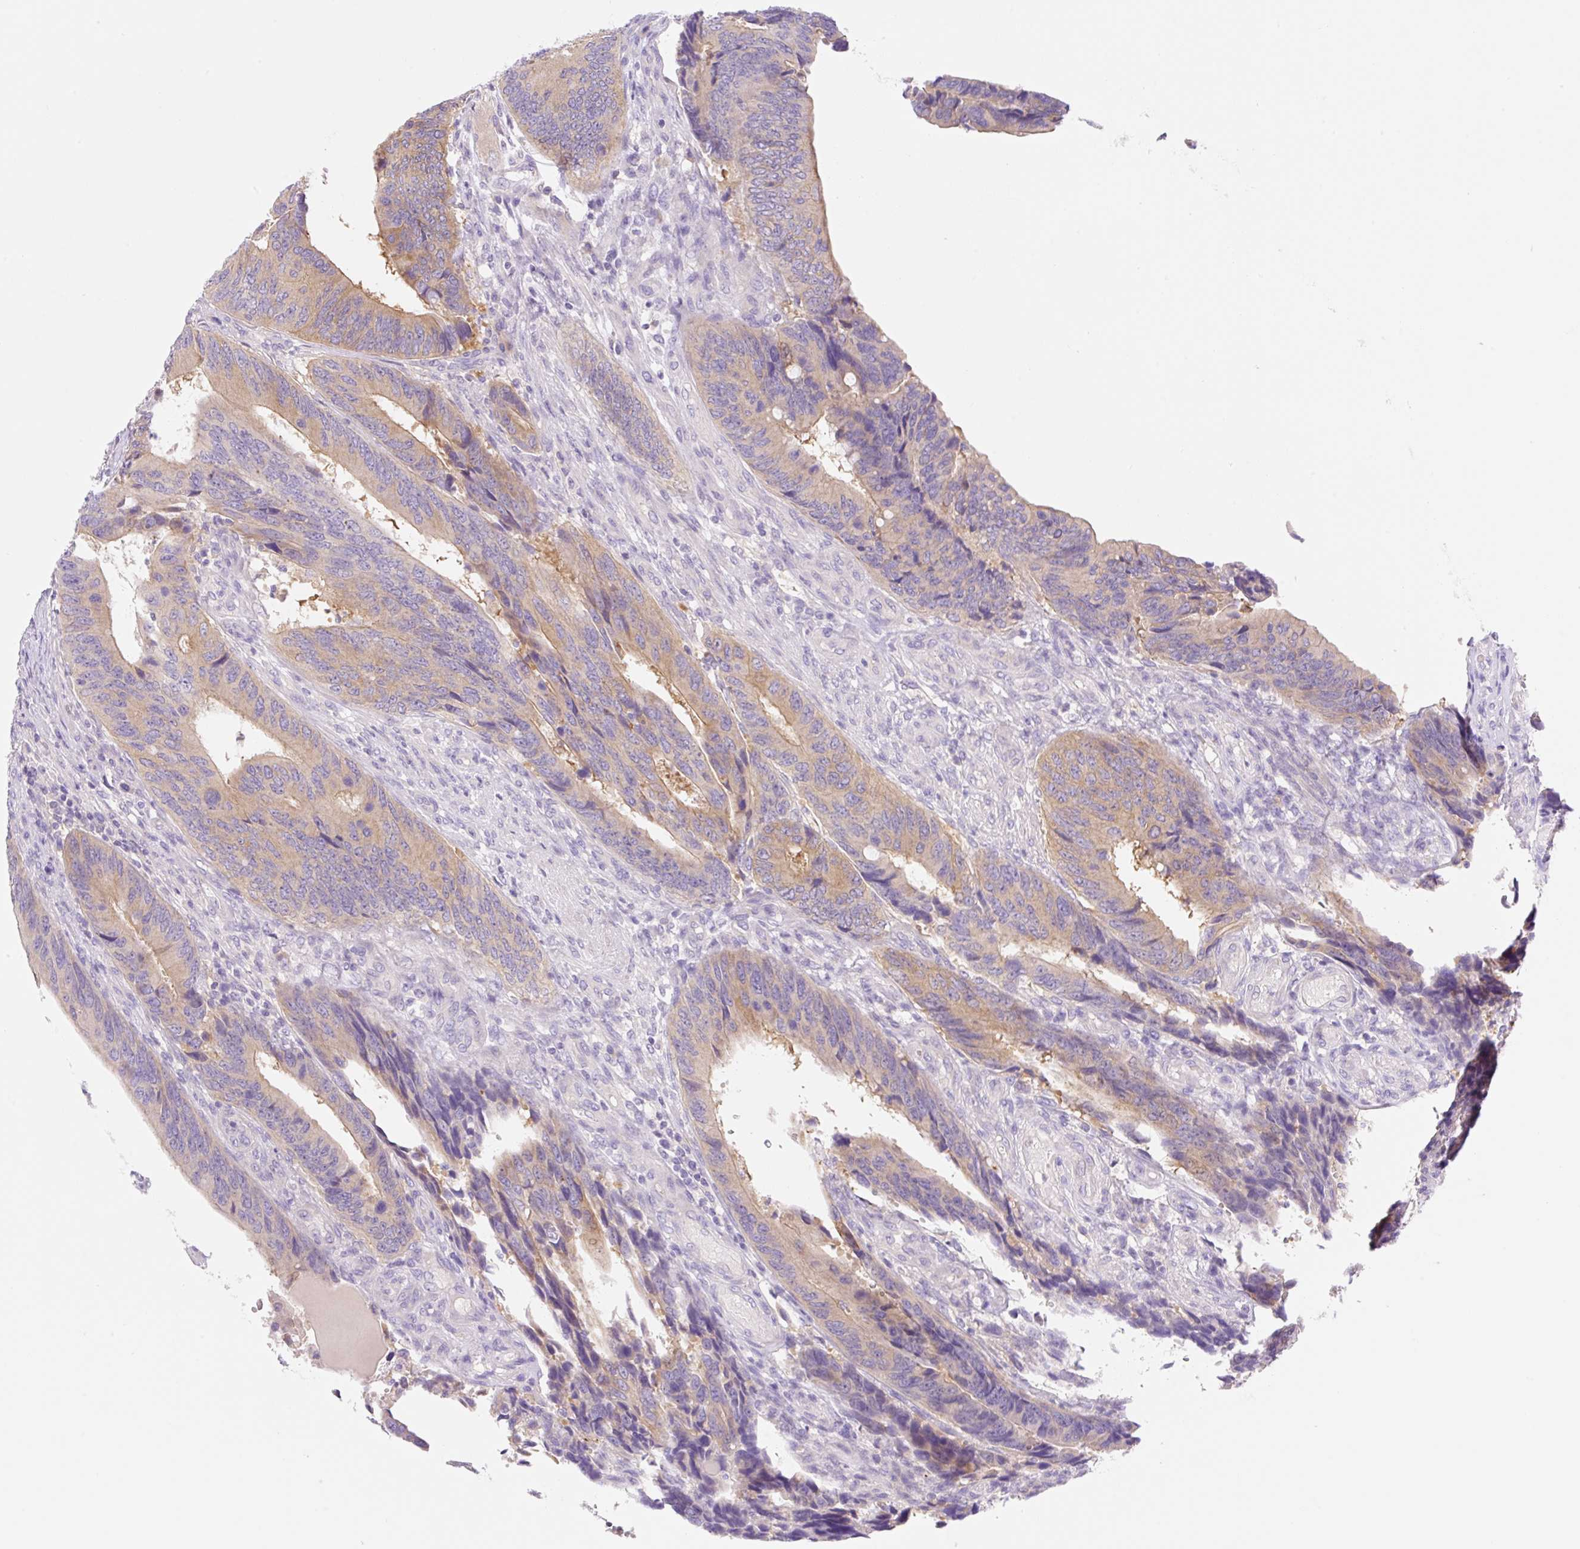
{"staining": {"intensity": "moderate", "quantity": ">75%", "location": "cytoplasmic/membranous"}, "tissue": "colorectal cancer", "cell_type": "Tumor cells", "image_type": "cancer", "snomed": [{"axis": "morphology", "description": "Adenocarcinoma, NOS"}, {"axis": "topography", "description": "Colon"}], "caption": "An image of adenocarcinoma (colorectal) stained for a protein shows moderate cytoplasmic/membranous brown staining in tumor cells.", "gene": "DENND5A", "patient": {"sex": "male", "age": 87}}